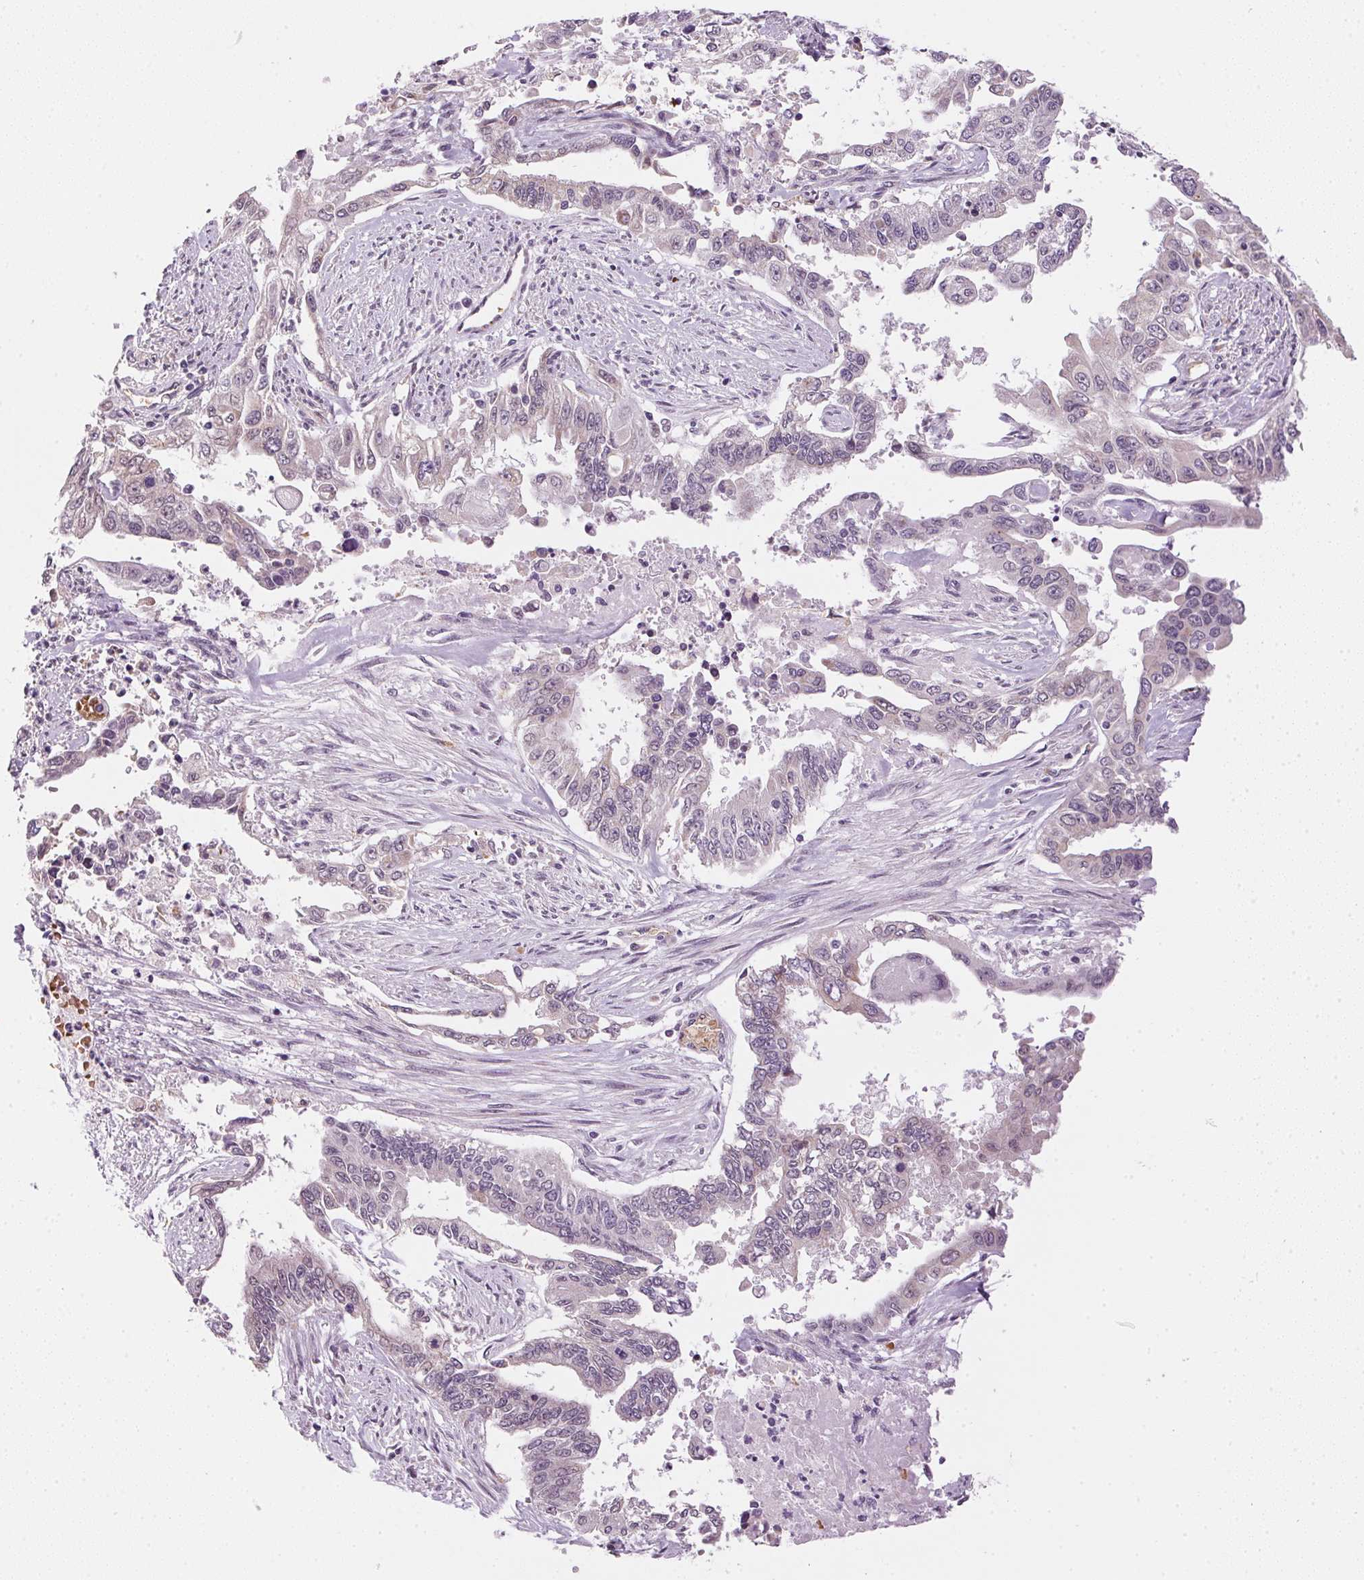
{"staining": {"intensity": "negative", "quantity": "none", "location": "none"}, "tissue": "endometrial cancer", "cell_type": "Tumor cells", "image_type": "cancer", "snomed": [{"axis": "morphology", "description": "Adenocarcinoma, NOS"}, {"axis": "topography", "description": "Uterus"}], "caption": "A photomicrograph of human endometrial adenocarcinoma is negative for staining in tumor cells.", "gene": "METTL13", "patient": {"sex": "female", "age": 59}}